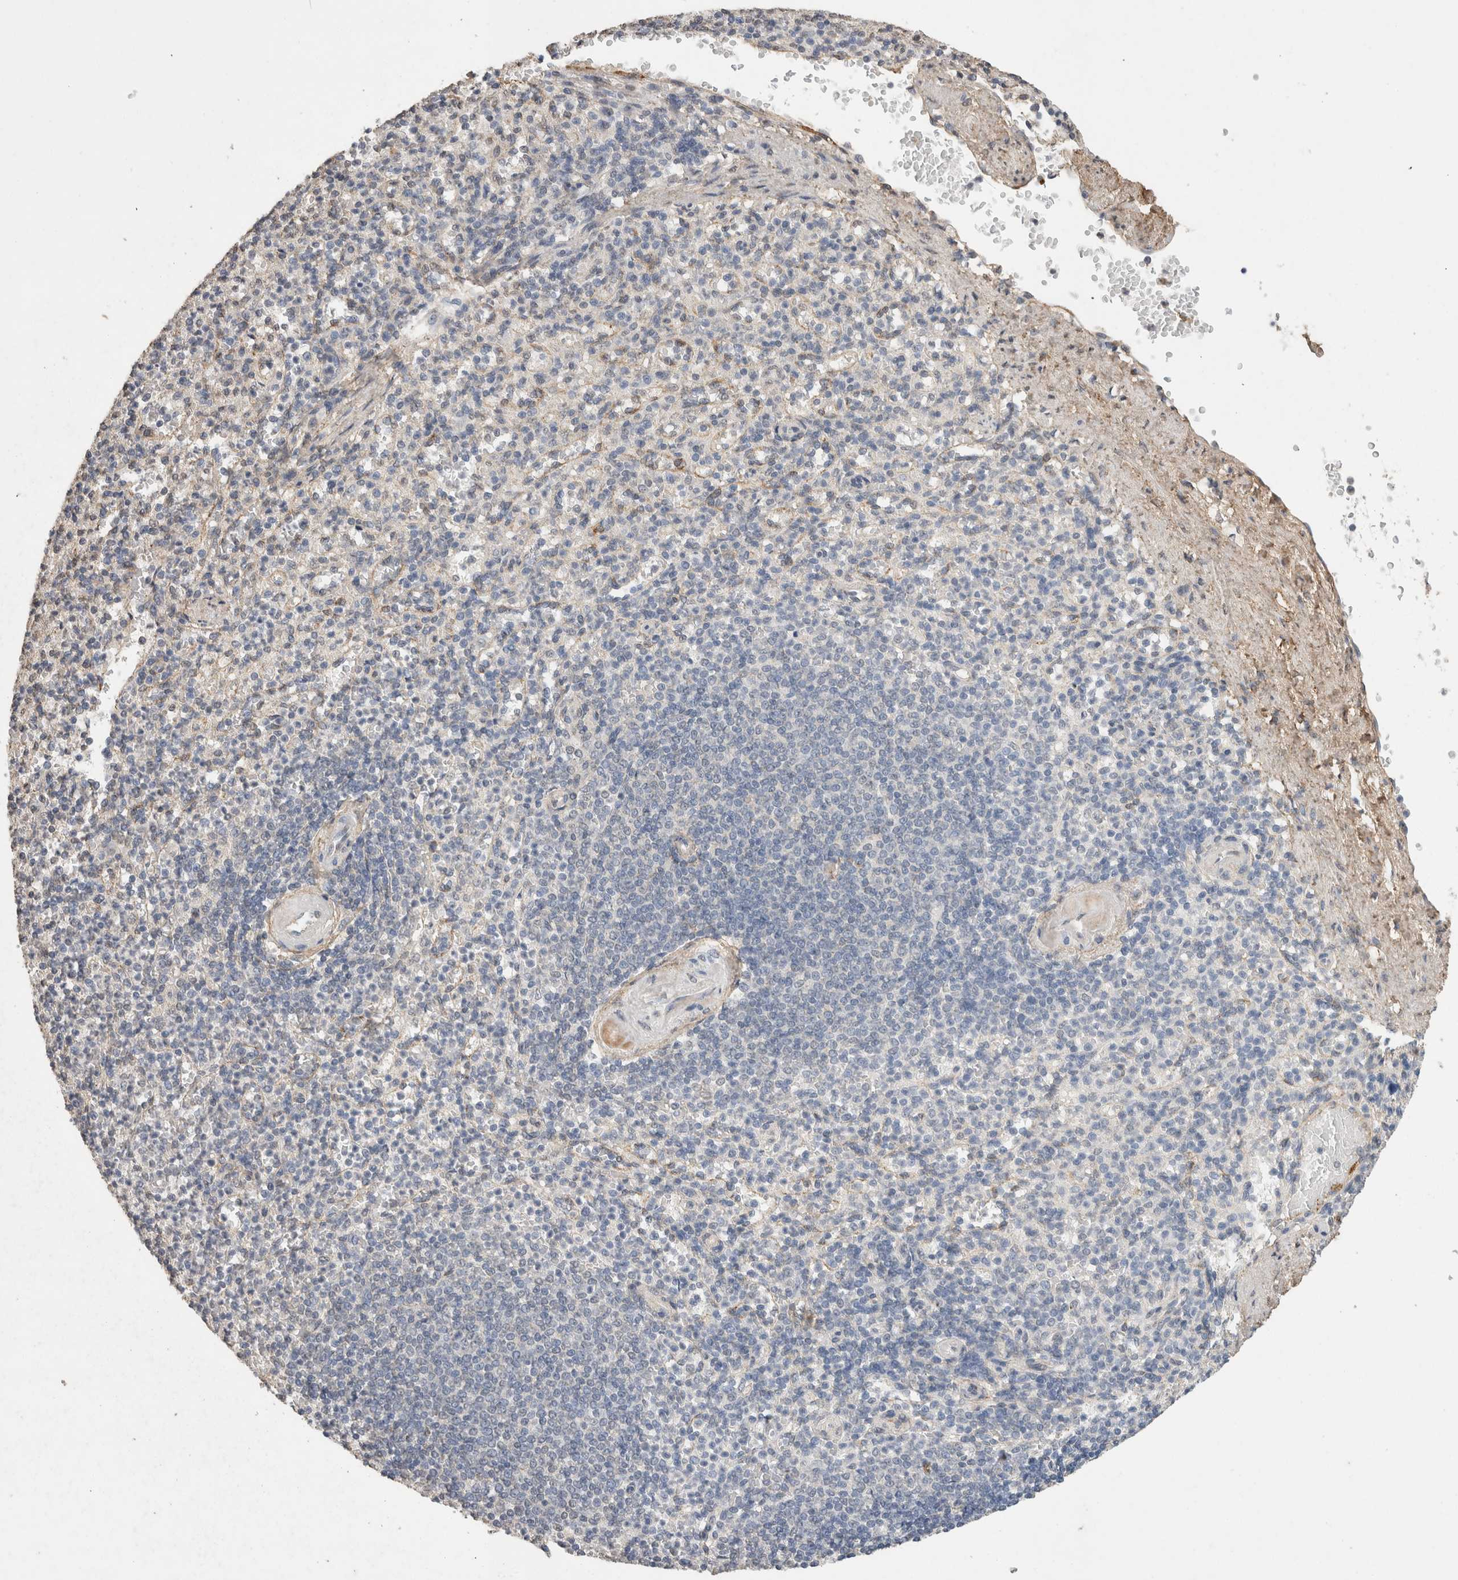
{"staining": {"intensity": "negative", "quantity": "none", "location": "none"}, "tissue": "spleen", "cell_type": "Cells in red pulp", "image_type": "normal", "snomed": [{"axis": "morphology", "description": "Normal tissue, NOS"}, {"axis": "topography", "description": "Spleen"}], "caption": "Immunohistochemistry of benign spleen exhibits no positivity in cells in red pulp.", "gene": "C1QTNF5", "patient": {"sex": "female", "age": 74}}